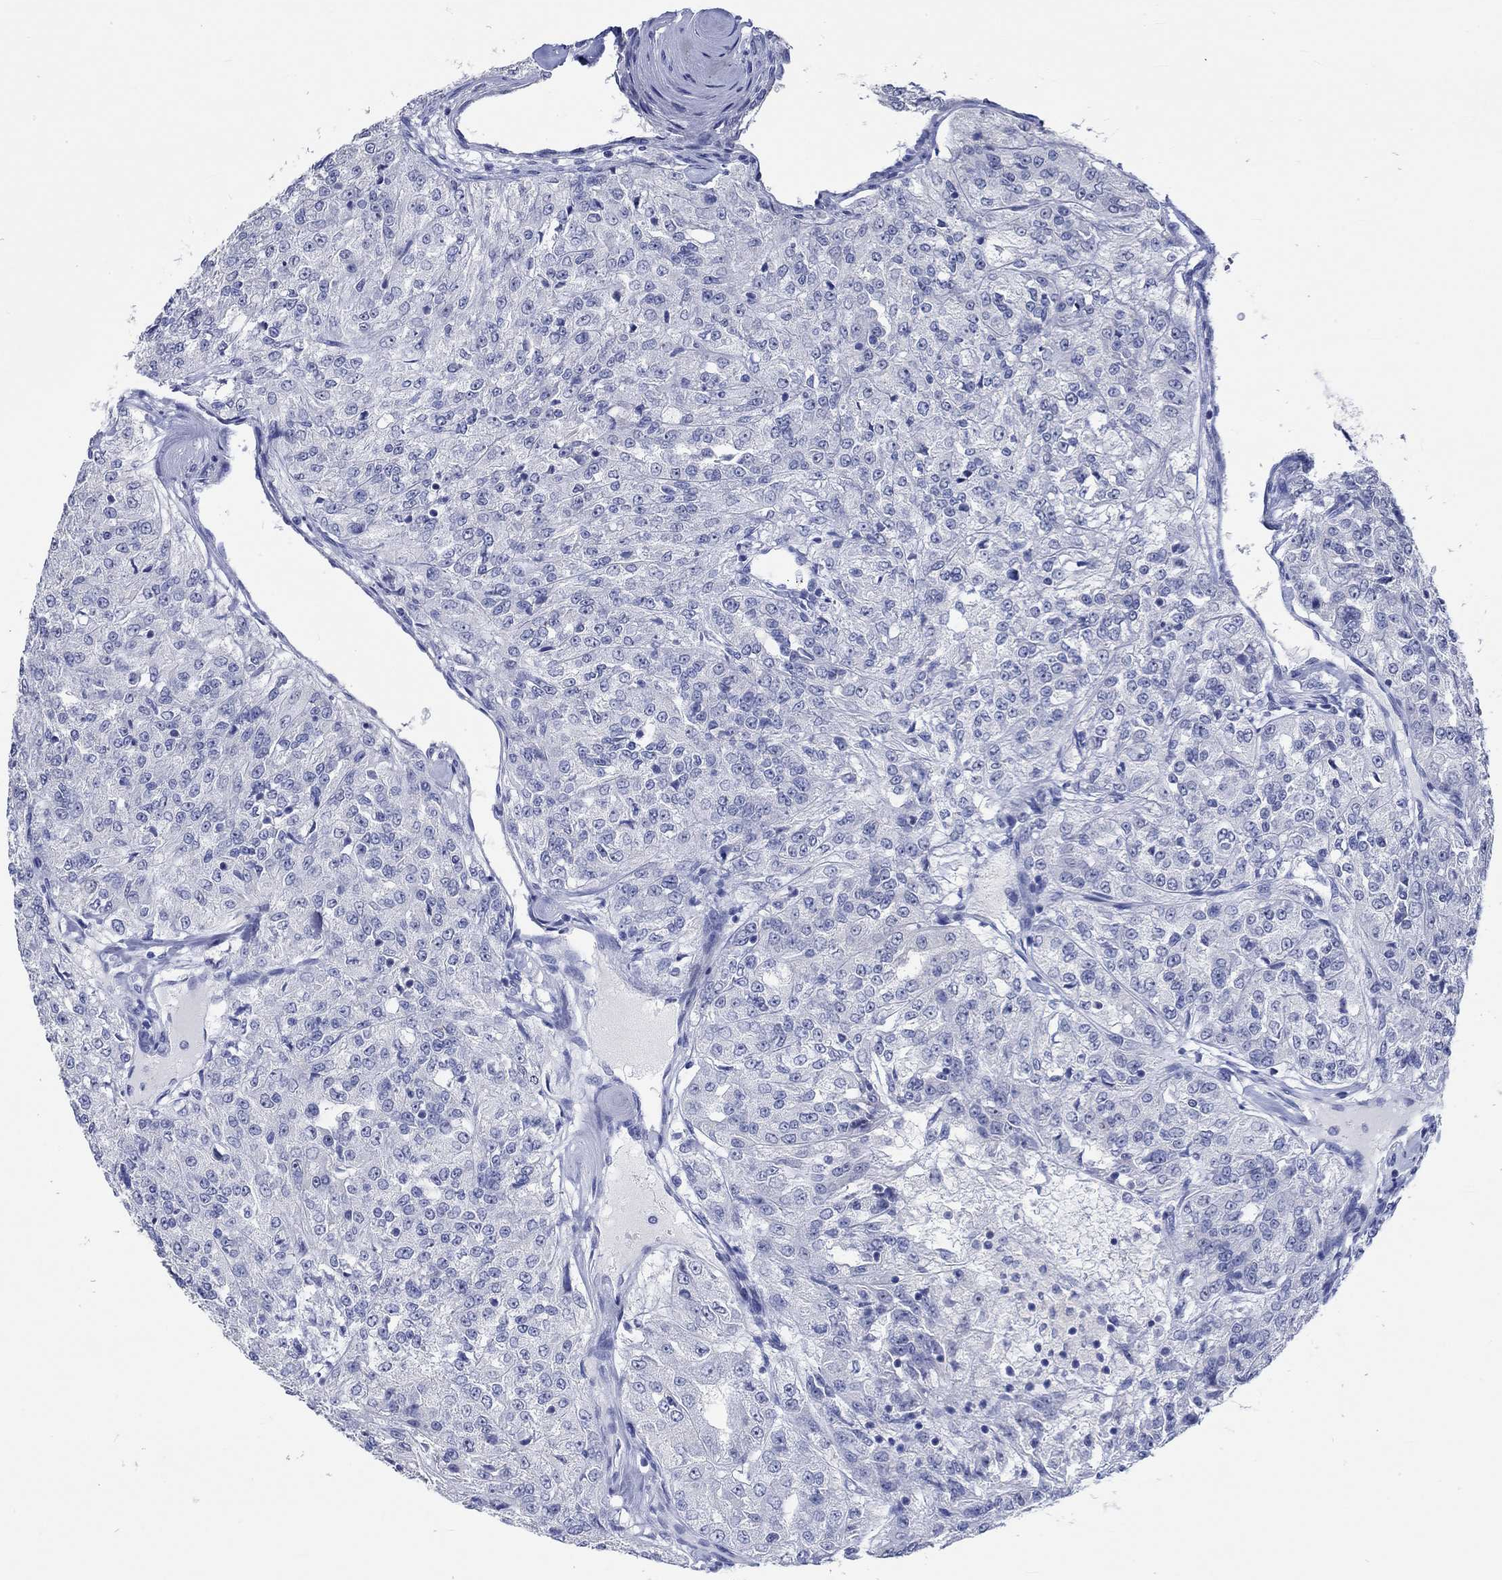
{"staining": {"intensity": "negative", "quantity": "none", "location": "none"}, "tissue": "renal cancer", "cell_type": "Tumor cells", "image_type": "cancer", "snomed": [{"axis": "morphology", "description": "Adenocarcinoma, NOS"}, {"axis": "topography", "description": "Kidney"}], "caption": "This is an IHC image of human renal cancer. There is no positivity in tumor cells.", "gene": "C4orf47", "patient": {"sex": "female", "age": 63}}